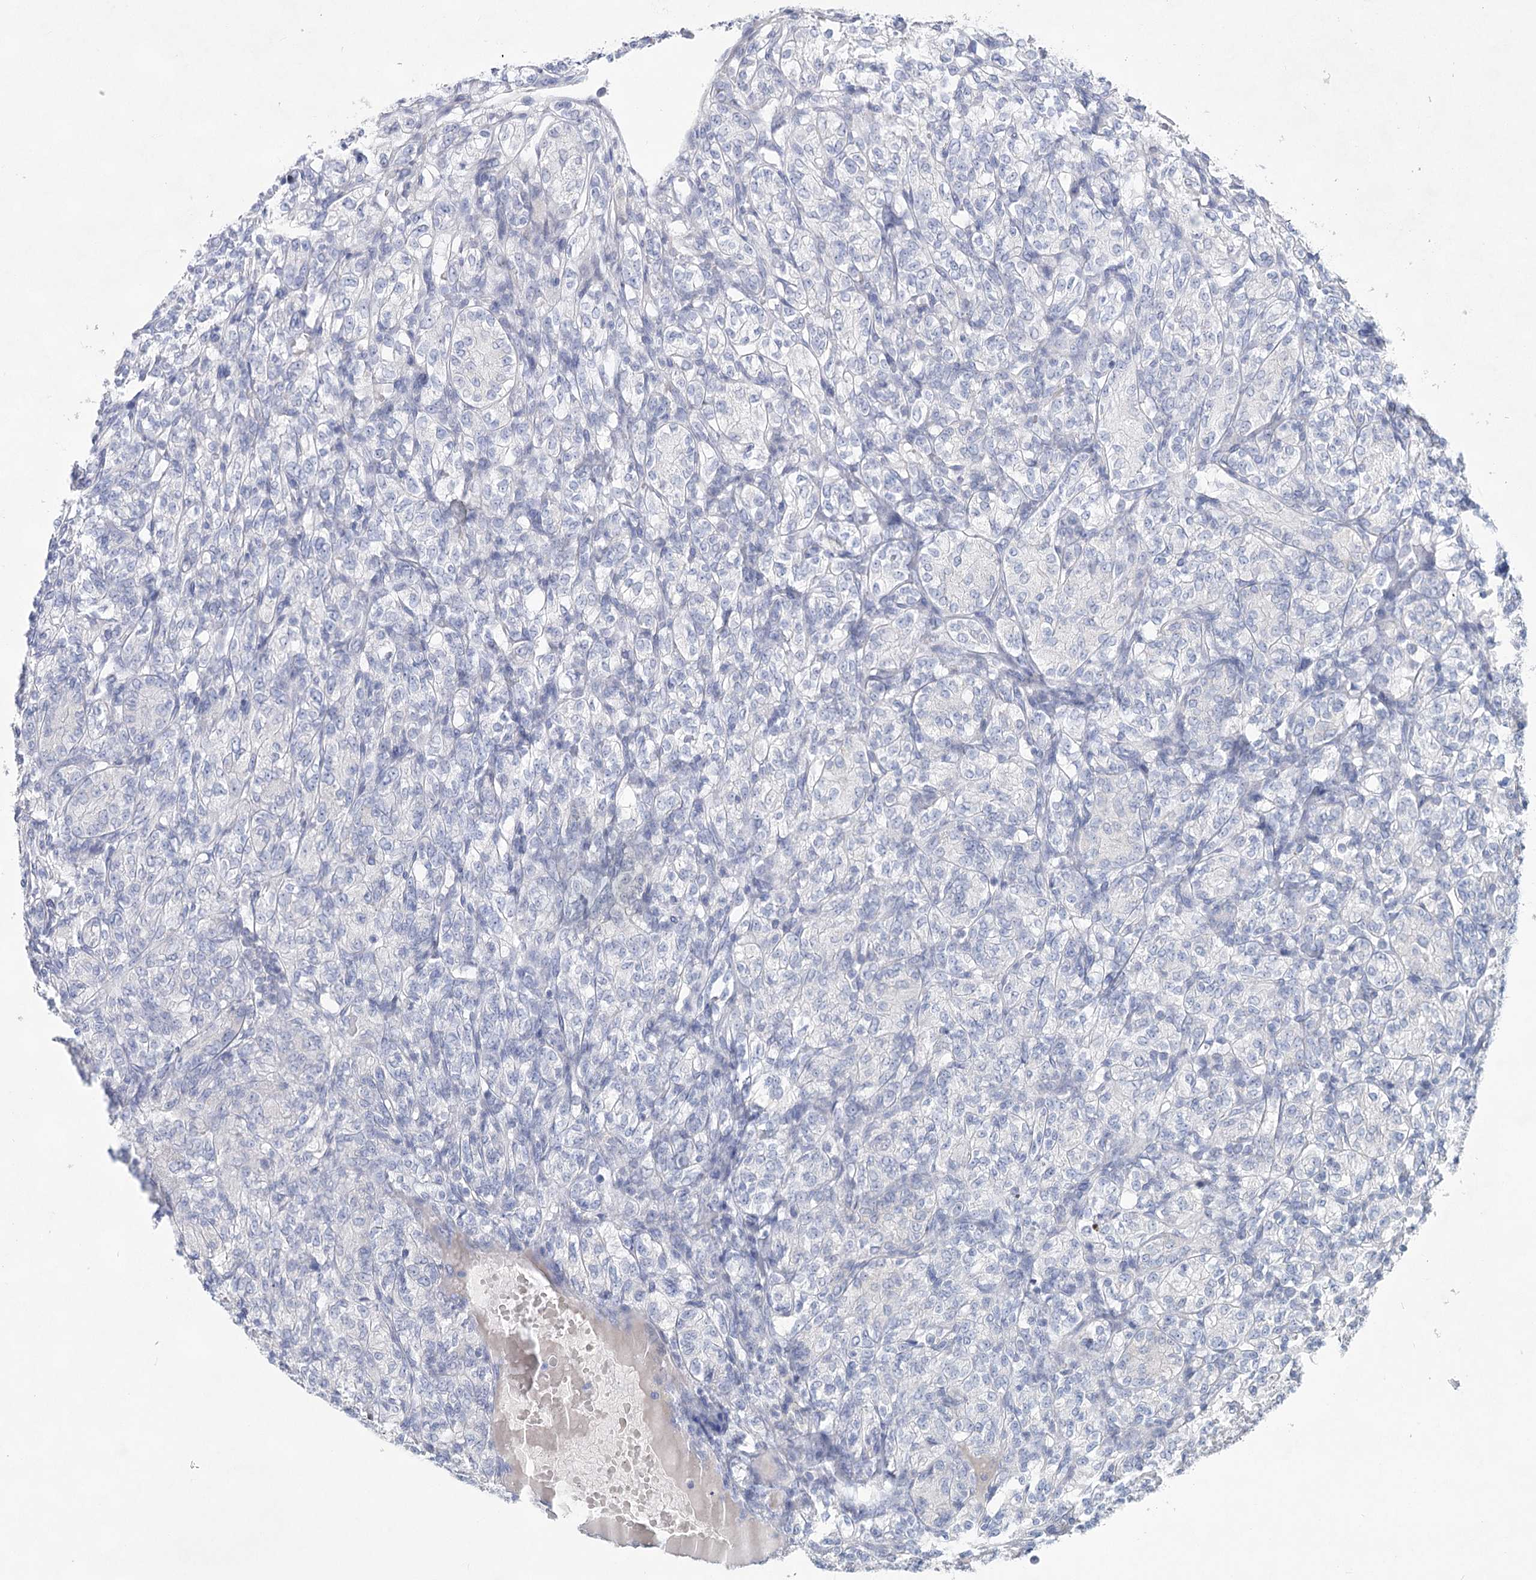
{"staining": {"intensity": "negative", "quantity": "none", "location": "none"}, "tissue": "renal cancer", "cell_type": "Tumor cells", "image_type": "cancer", "snomed": [{"axis": "morphology", "description": "Adenocarcinoma, NOS"}, {"axis": "topography", "description": "Kidney"}], "caption": "Tumor cells are negative for protein expression in human adenocarcinoma (renal).", "gene": "WDR74", "patient": {"sex": "male", "age": 77}}